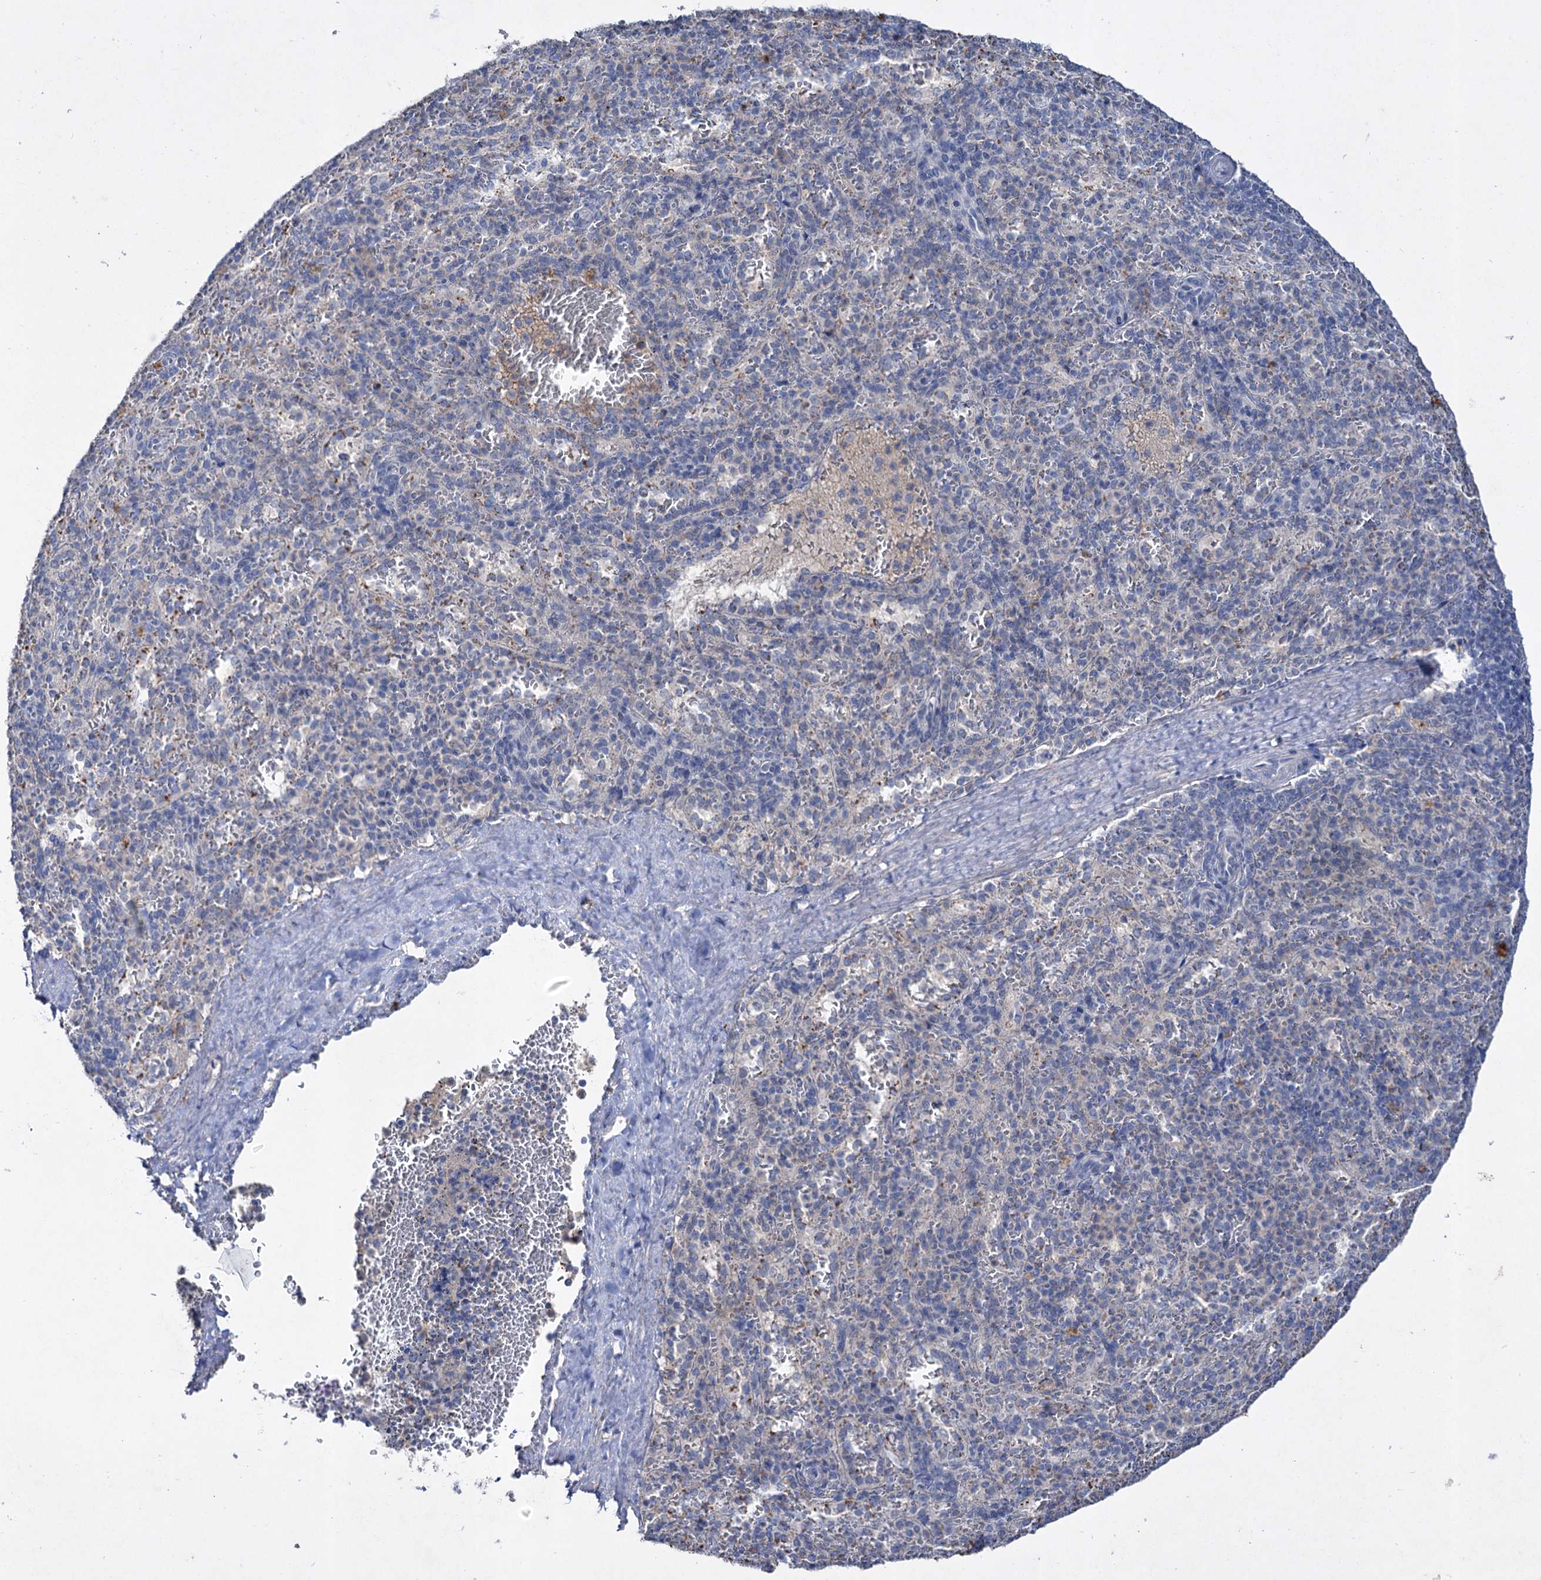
{"staining": {"intensity": "negative", "quantity": "none", "location": "none"}, "tissue": "spleen", "cell_type": "Cells in red pulp", "image_type": "normal", "snomed": [{"axis": "morphology", "description": "Normal tissue, NOS"}, {"axis": "topography", "description": "Spleen"}], "caption": "Immunohistochemical staining of normal human spleen demonstrates no significant positivity in cells in red pulp.", "gene": "ATP4A", "patient": {"sex": "female", "age": 21}}